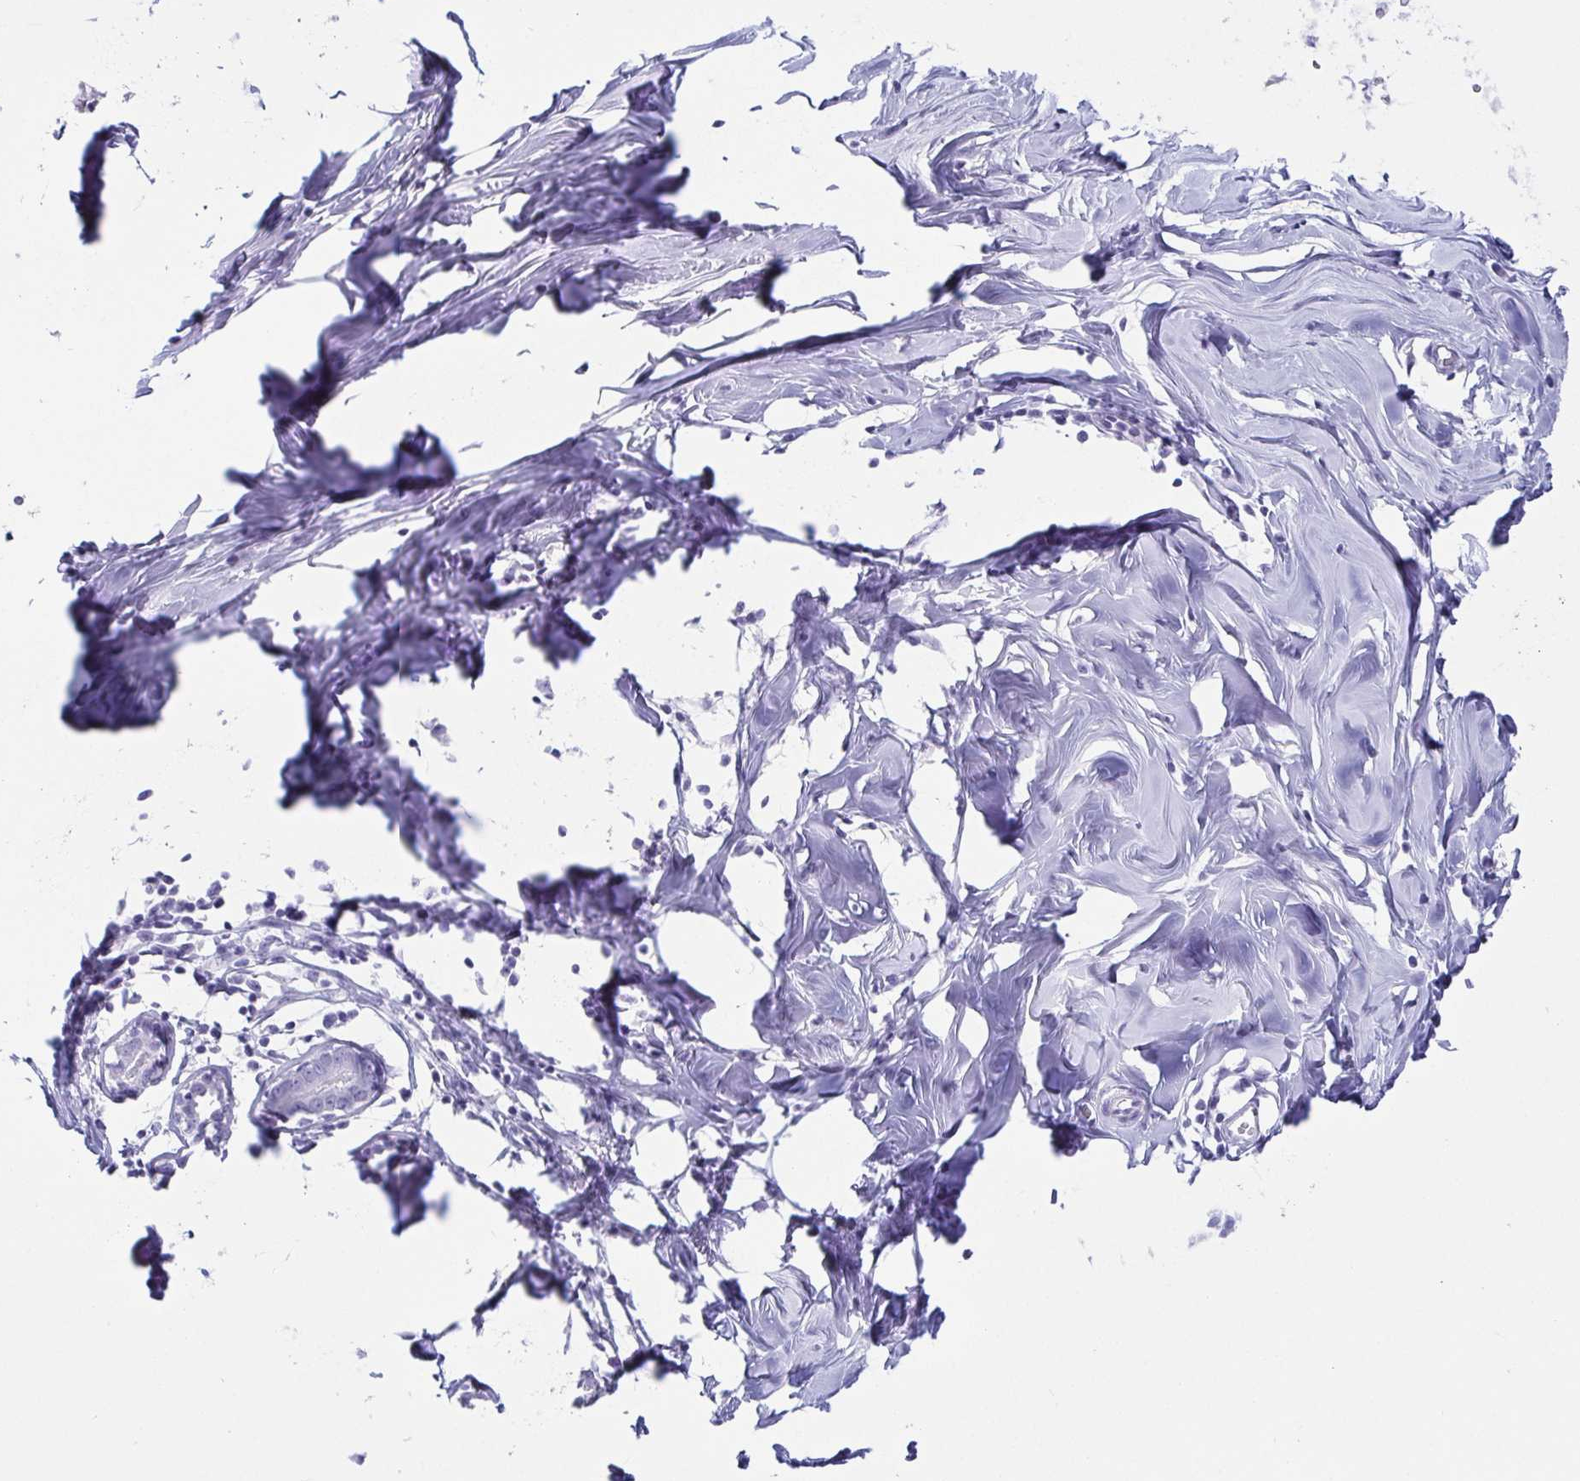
{"staining": {"intensity": "negative", "quantity": "none", "location": "none"}, "tissue": "breast", "cell_type": "Adipocytes", "image_type": "normal", "snomed": [{"axis": "morphology", "description": "Normal tissue, NOS"}, {"axis": "topography", "description": "Breast"}], "caption": "Human breast stained for a protein using IHC shows no staining in adipocytes.", "gene": "CD164L2", "patient": {"sex": "female", "age": 27}}